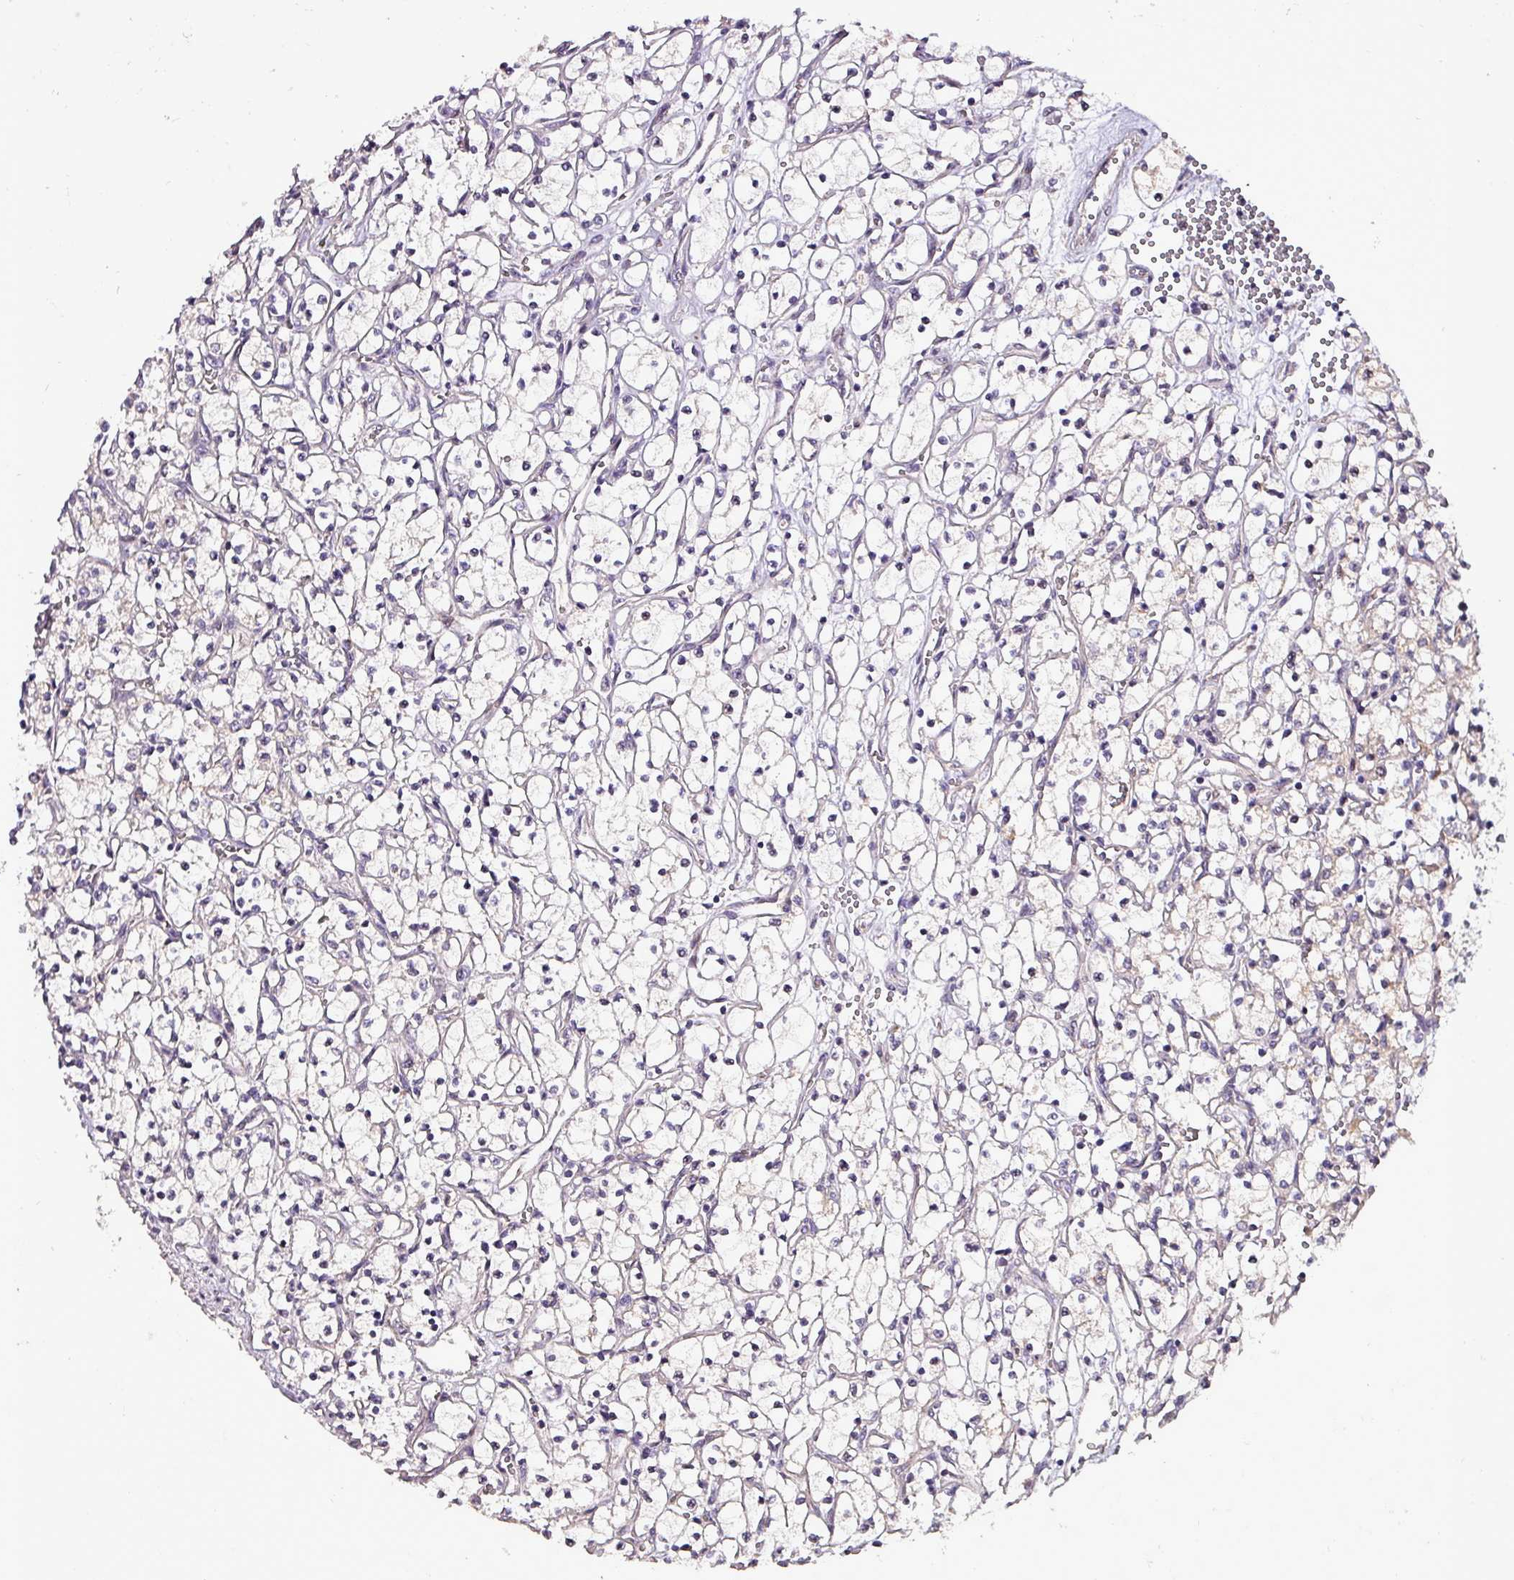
{"staining": {"intensity": "negative", "quantity": "none", "location": "none"}, "tissue": "renal cancer", "cell_type": "Tumor cells", "image_type": "cancer", "snomed": [{"axis": "morphology", "description": "Adenocarcinoma, NOS"}, {"axis": "topography", "description": "Kidney"}], "caption": "The photomicrograph exhibits no staining of tumor cells in adenocarcinoma (renal).", "gene": "GRAPL", "patient": {"sex": "female", "age": 69}}